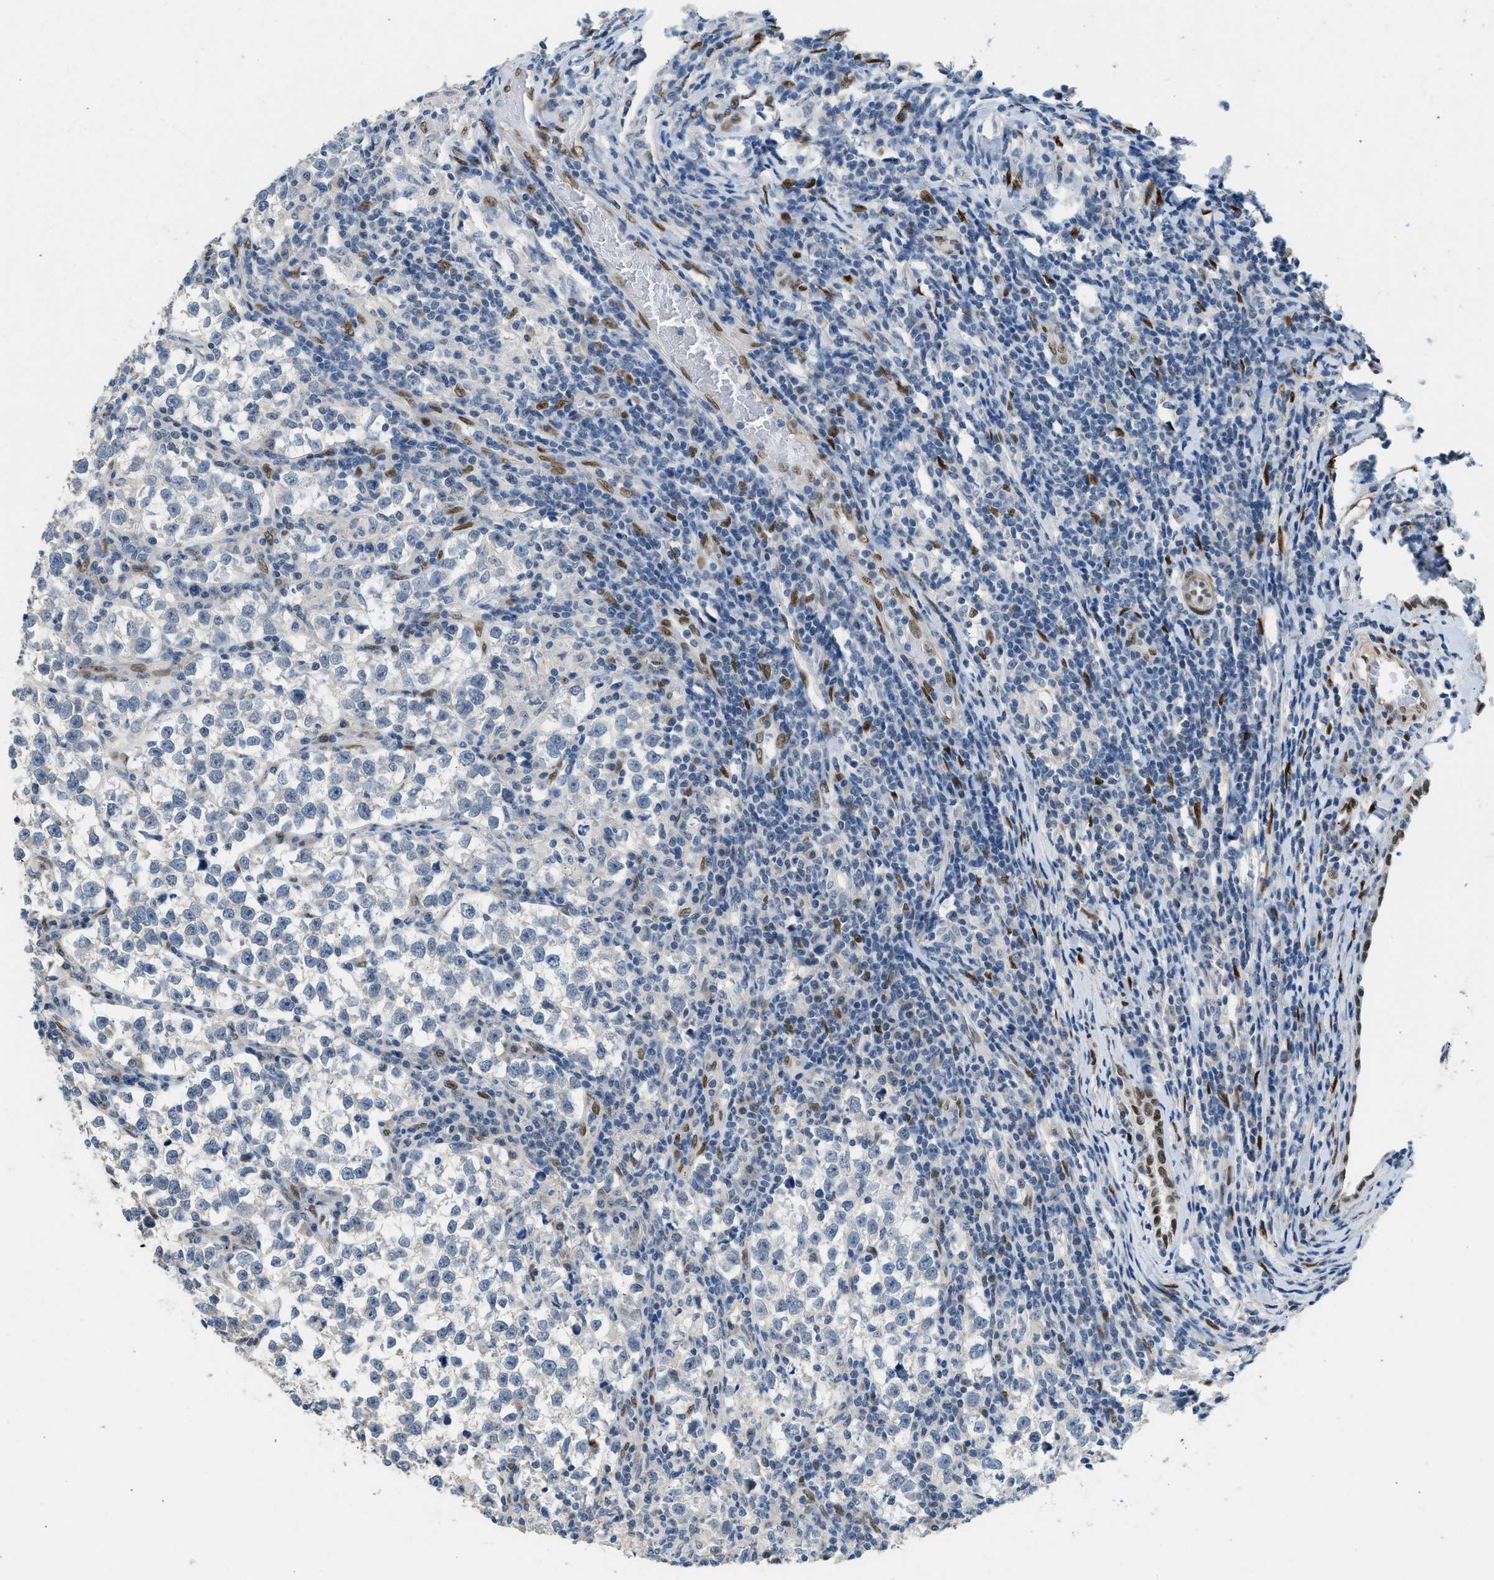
{"staining": {"intensity": "negative", "quantity": "none", "location": "none"}, "tissue": "testis cancer", "cell_type": "Tumor cells", "image_type": "cancer", "snomed": [{"axis": "morphology", "description": "Normal tissue, NOS"}, {"axis": "morphology", "description": "Seminoma, NOS"}, {"axis": "topography", "description": "Testis"}], "caption": "DAB (3,3'-diaminobenzidine) immunohistochemical staining of seminoma (testis) shows no significant positivity in tumor cells.", "gene": "ZBTB20", "patient": {"sex": "male", "age": 43}}